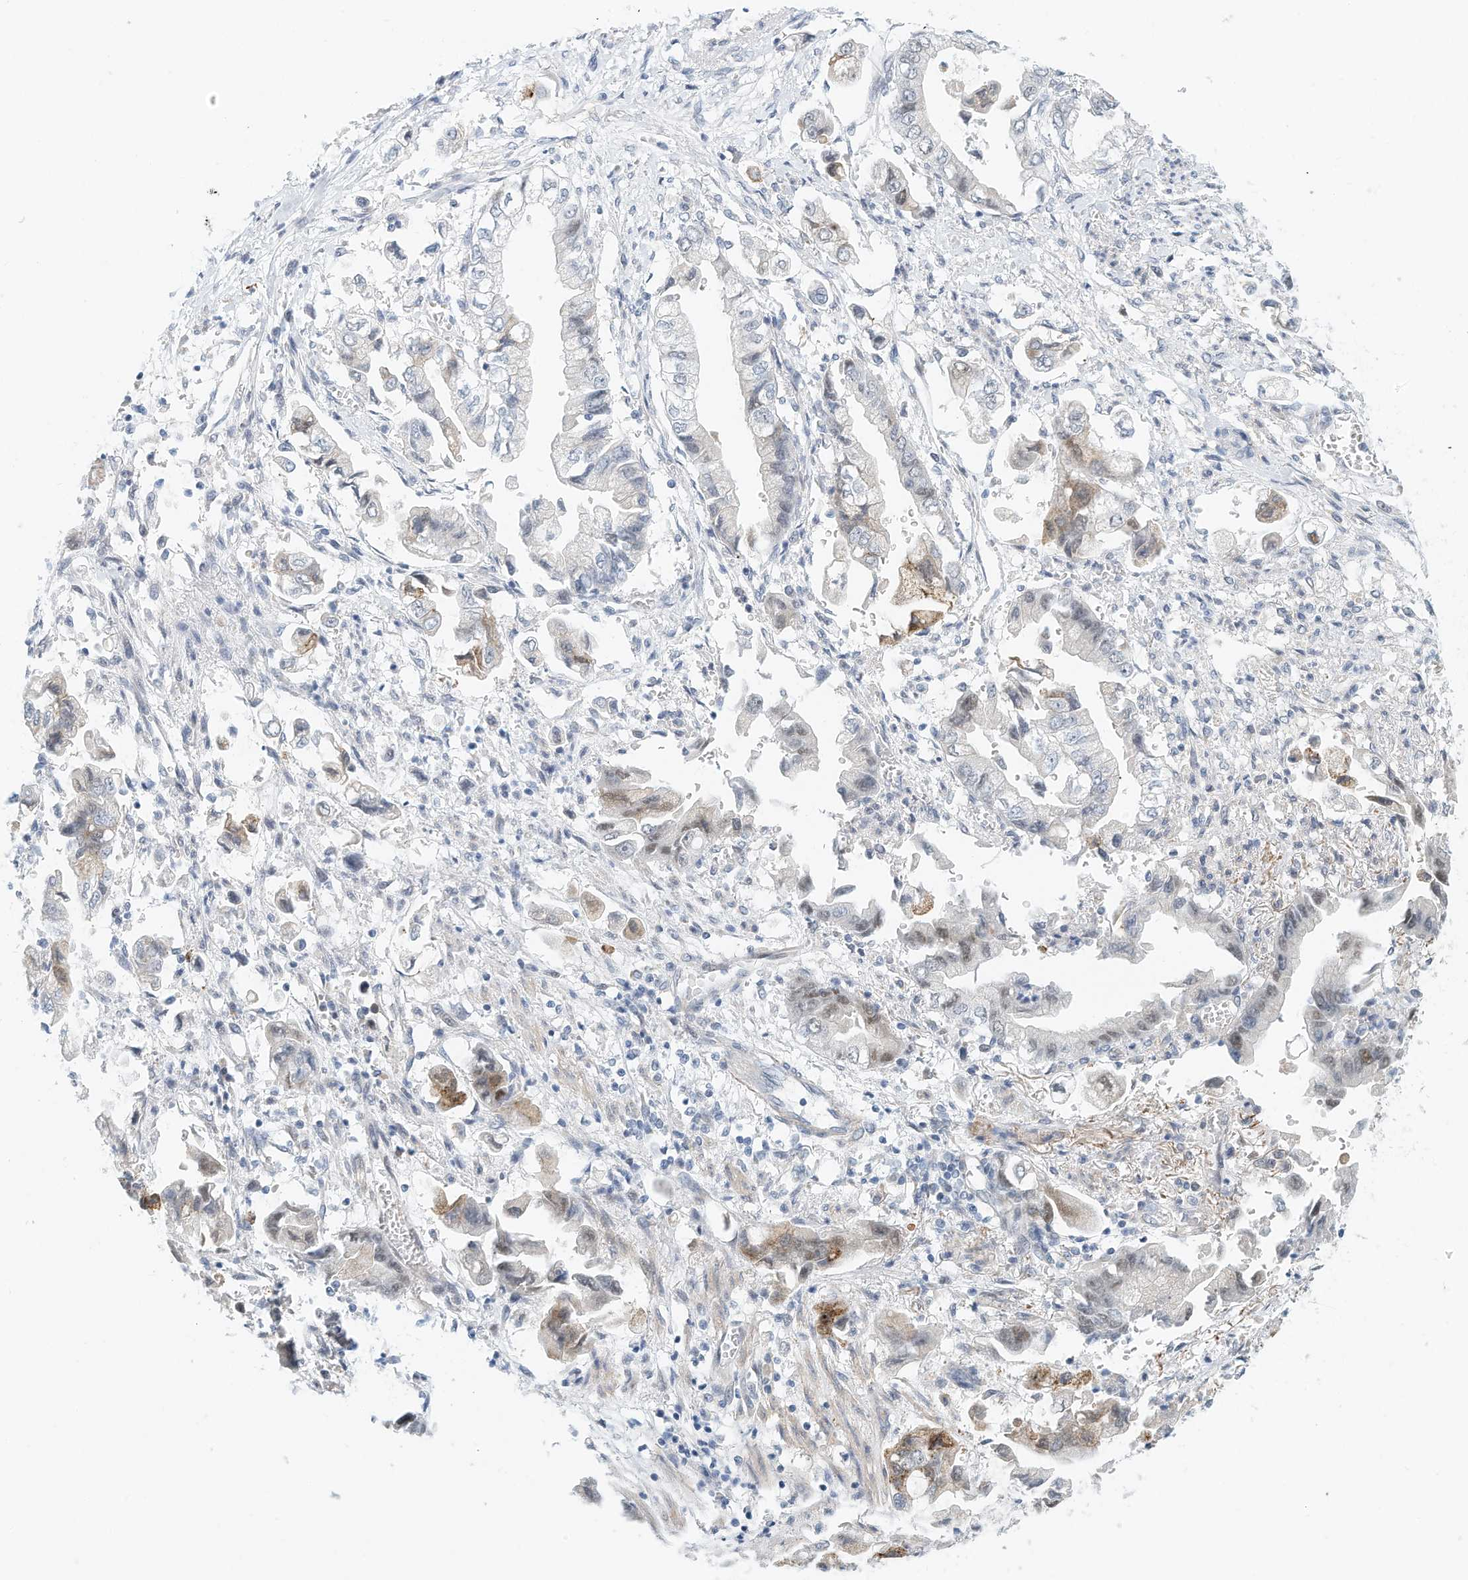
{"staining": {"intensity": "weak", "quantity": "<25%", "location": "cytoplasmic/membranous"}, "tissue": "stomach cancer", "cell_type": "Tumor cells", "image_type": "cancer", "snomed": [{"axis": "morphology", "description": "Adenocarcinoma, NOS"}, {"axis": "topography", "description": "Stomach"}], "caption": "Immunohistochemistry (IHC) image of human stomach cancer (adenocarcinoma) stained for a protein (brown), which reveals no staining in tumor cells.", "gene": "ARHGAP28", "patient": {"sex": "male", "age": 62}}